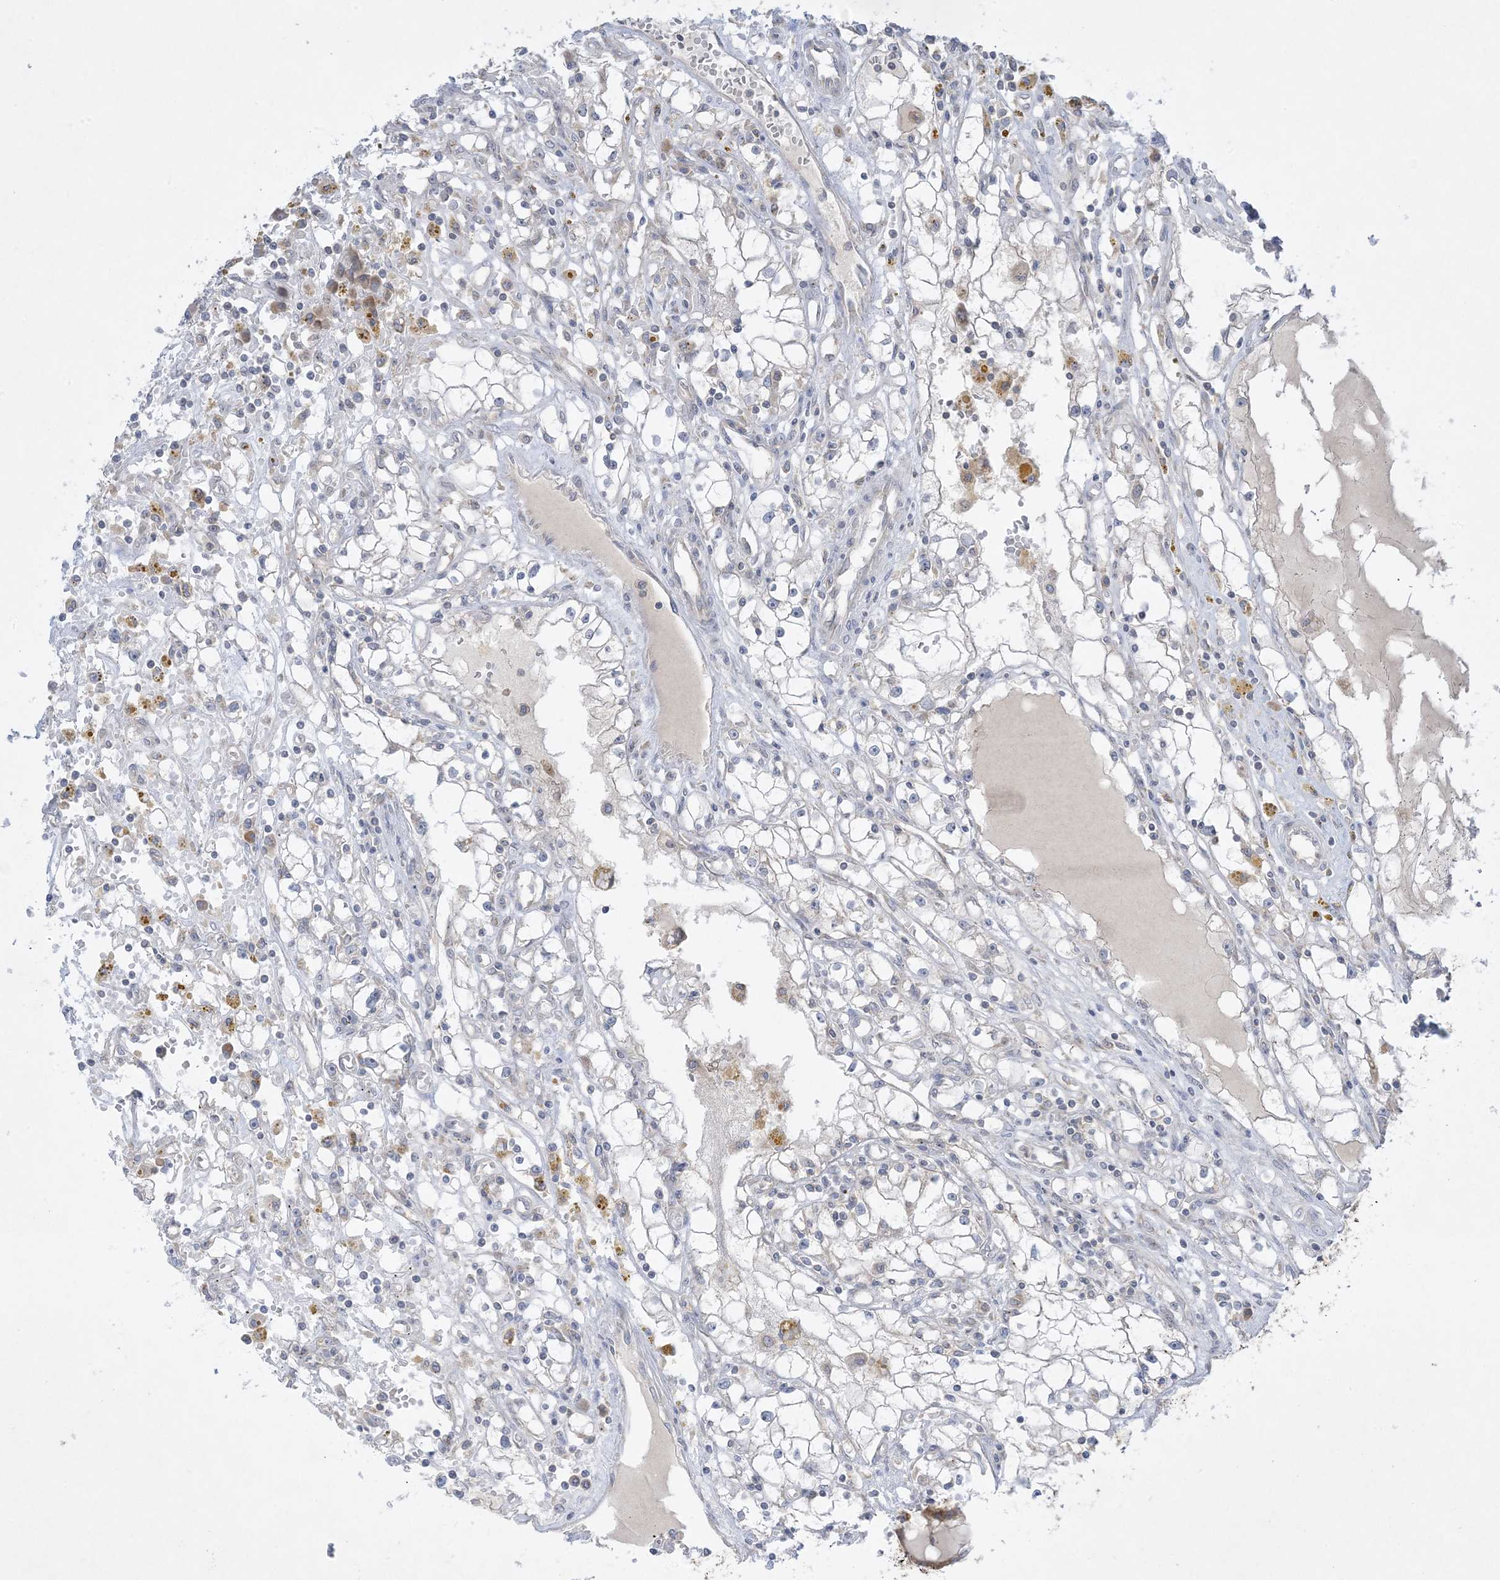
{"staining": {"intensity": "negative", "quantity": "none", "location": "none"}, "tissue": "renal cancer", "cell_type": "Tumor cells", "image_type": "cancer", "snomed": [{"axis": "morphology", "description": "Adenocarcinoma, NOS"}, {"axis": "topography", "description": "Kidney"}], "caption": "Immunohistochemistry (IHC) of renal adenocarcinoma displays no positivity in tumor cells.", "gene": "RPP40", "patient": {"sex": "male", "age": 56}}